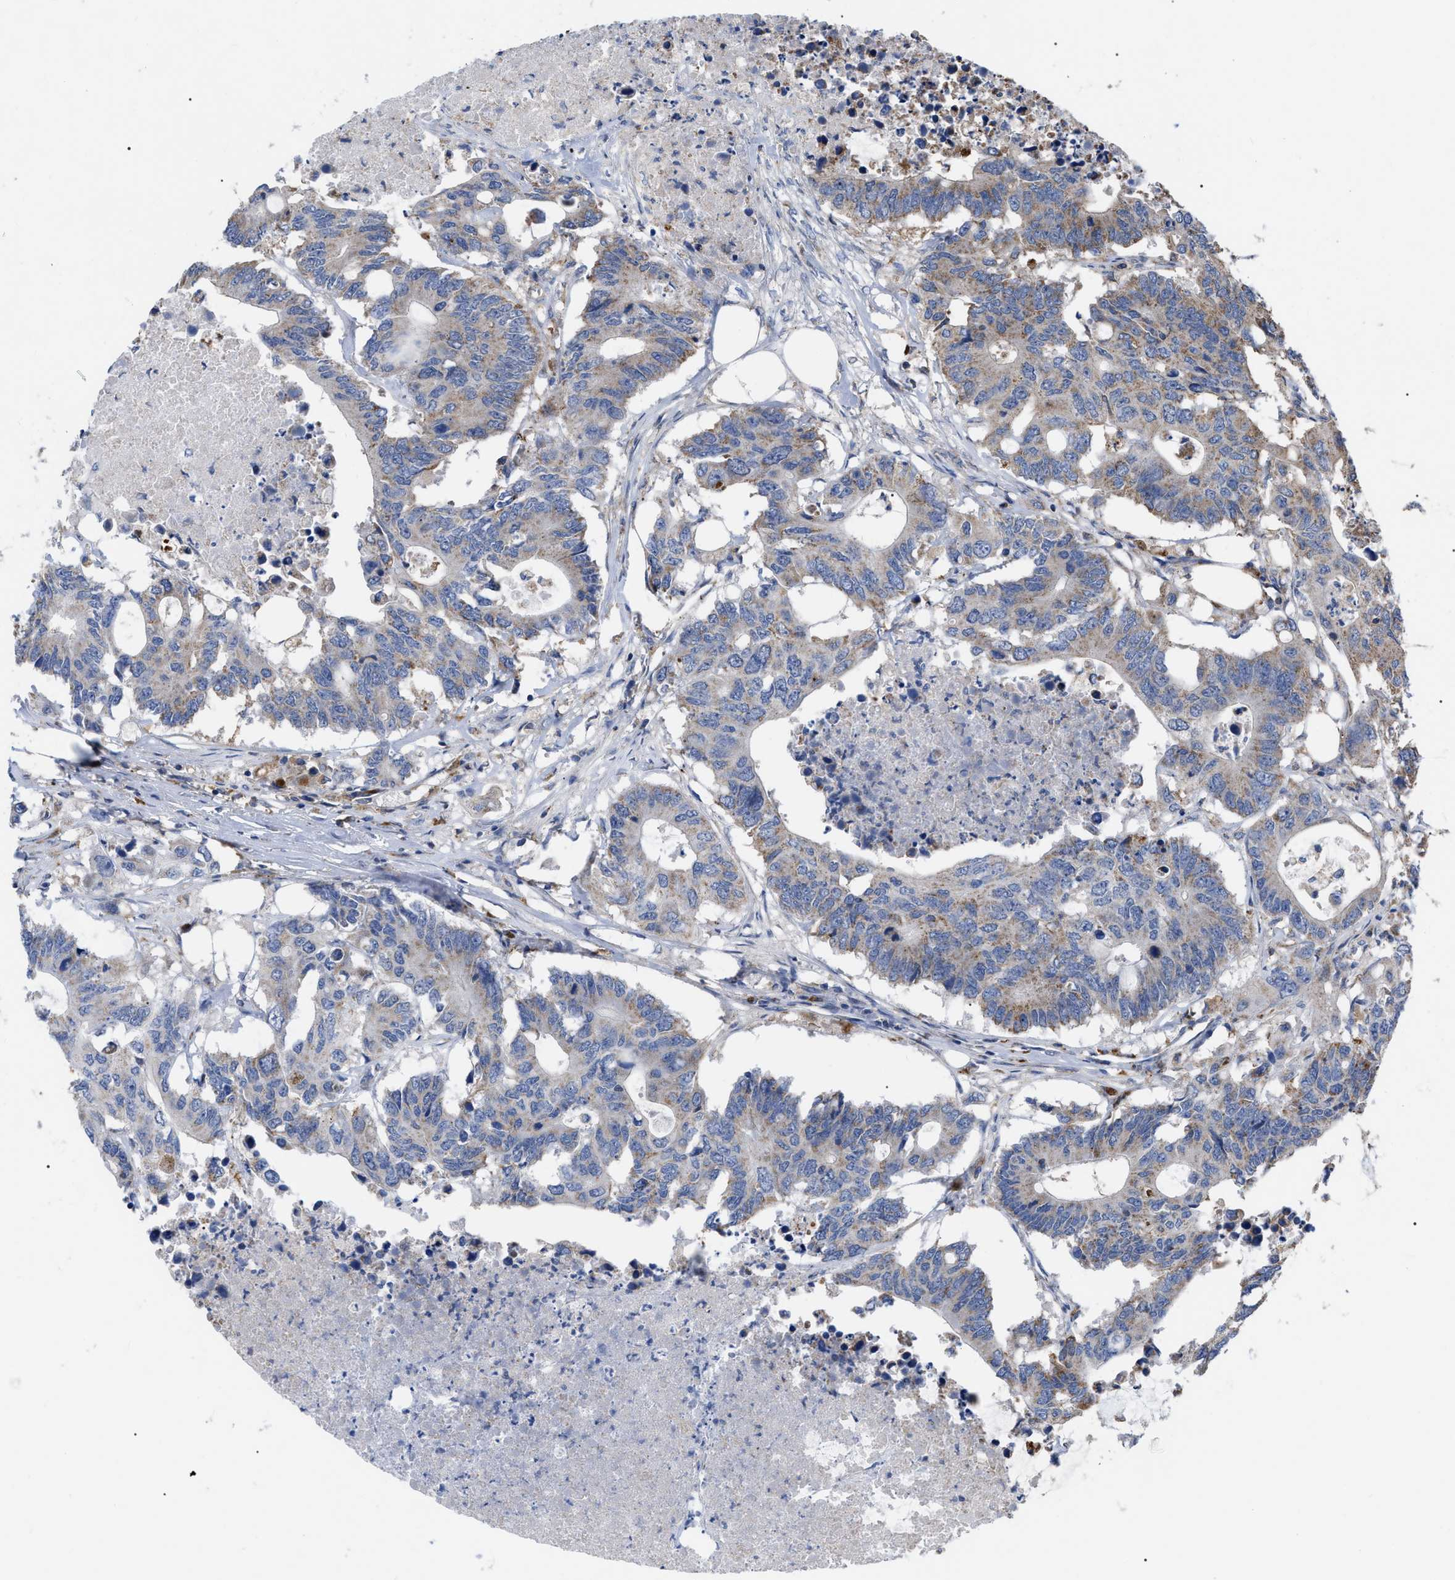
{"staining": {"intensity": "weak", "quantity": "25%-75%", "location": "cytoplasmic/membranous"}, "tissue": "colorectal cancer", "cell_type": "Tumor cells", "image_type": "cancer", "snomed": [{"axis": "morphology", "description": "Adenocarcinoma, NOS"}, {"axis": "topography", "description": "Colon"}], "caption": "Immunohistochemistry (IHC) staining of colorectal cancer (adenocarcinoma), which reveals low levels of weak cytoplasmic/membranous positivity in about 25%-75% of tumor cells indicating weak cytoplasmic/membranous protein staining. The staining was performed using DAB (brown) for protein detection and nuclei were counterstained in hematoxylin (blue).", "gene": "FAM171A2", "patient": {"sex": "male", "age": 71}}